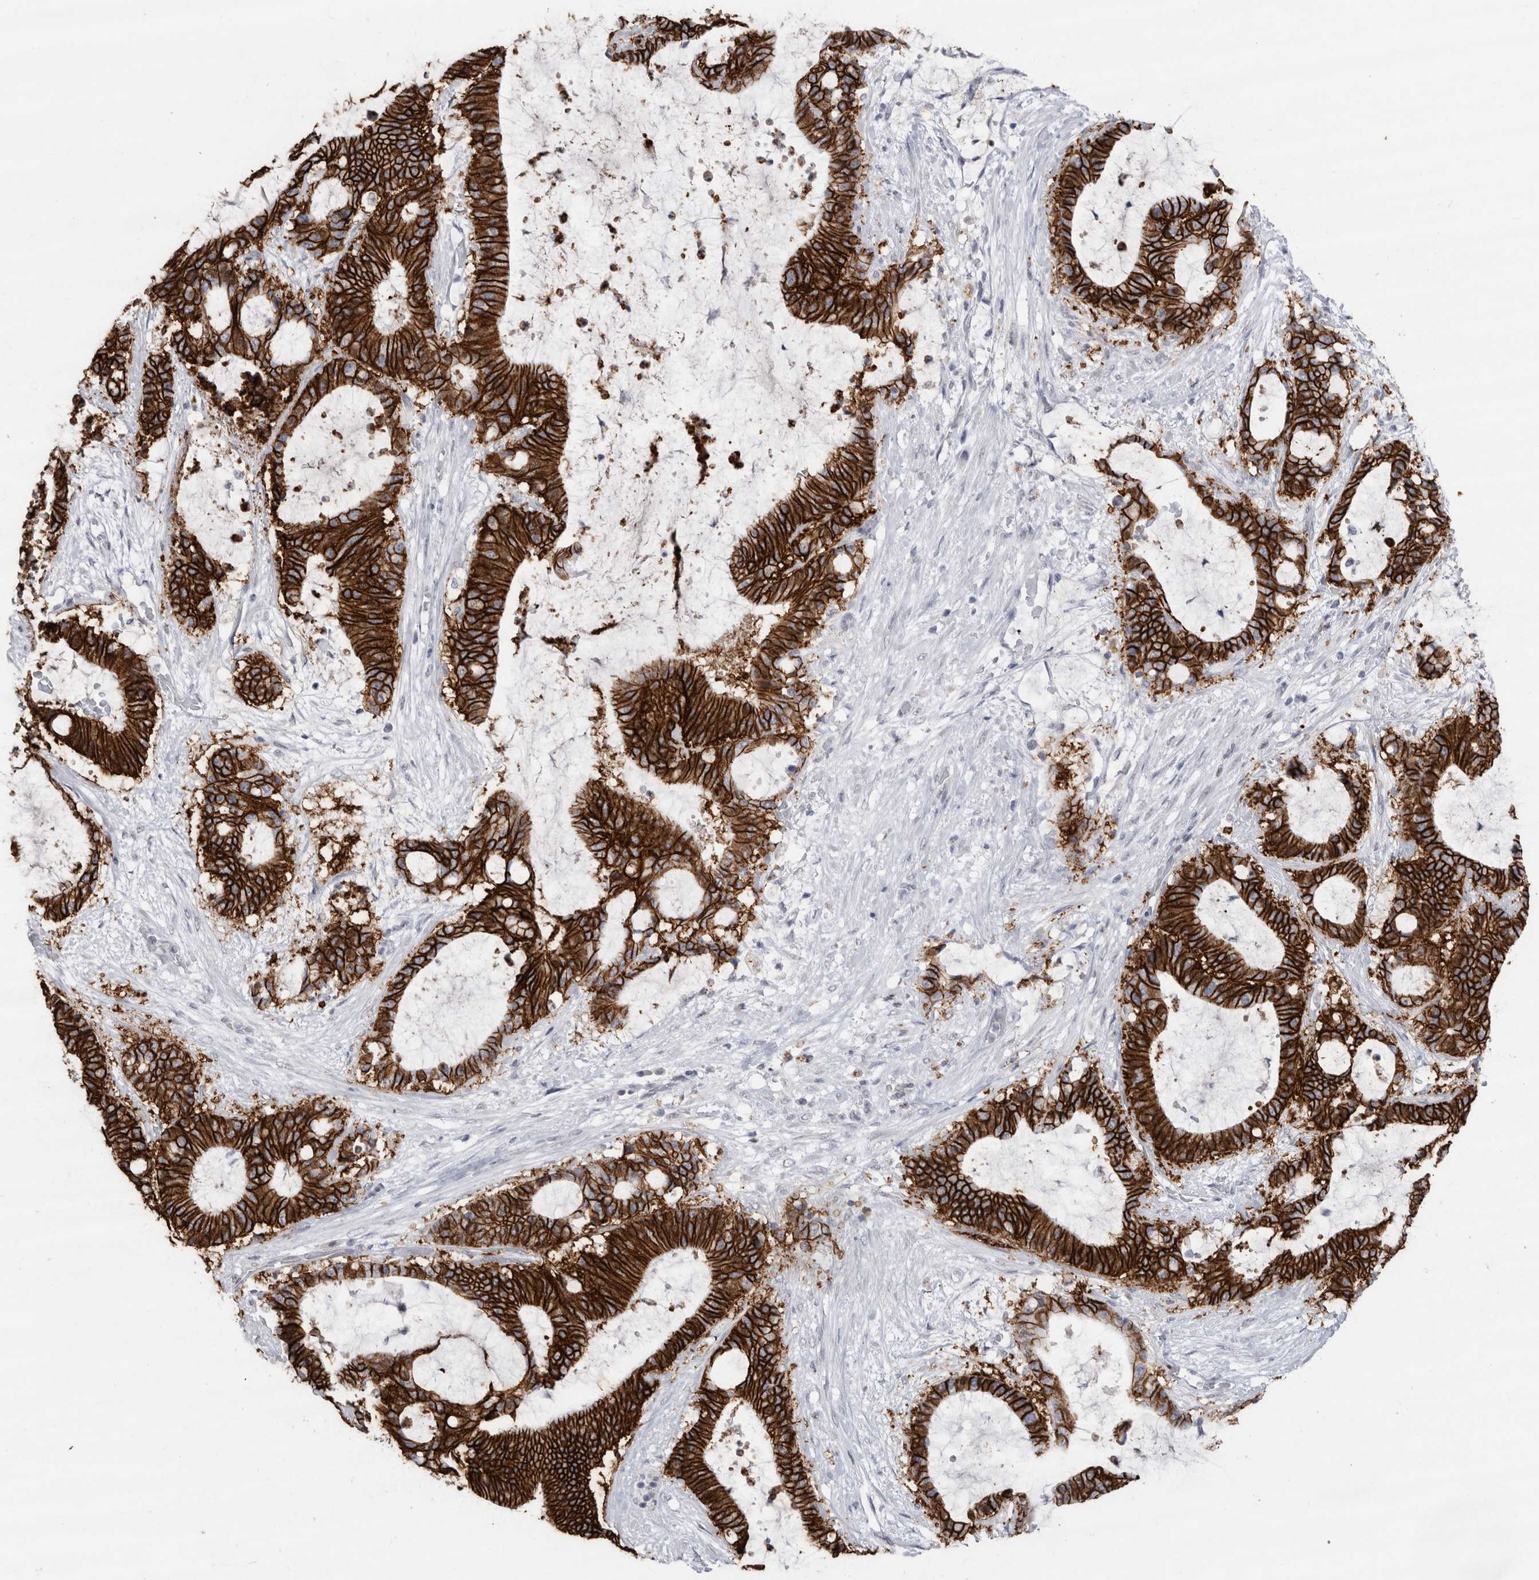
{"staining": {"intensity": "strong", "quantity": ">75%", "location": "cytoplasmic/membranous"}, "tissue": "liver cancer", "cell_type": "Tumor cells", "image_type": "cancer", "snomed": [{"axis": "morphology", "description": "Cholangiocarcinoma"}, {"axis": "topography", "description": "Liver"}], "caption": "Strong cytoplasmic/membranous protein positivity is appreciated in about >75% of tumor cells in cholangiocarcinoma (liver). (IHC, brightfield microscopy, high magnification).", "gene": "CDH17", "patient": {"sex": "female", "age": 73}}